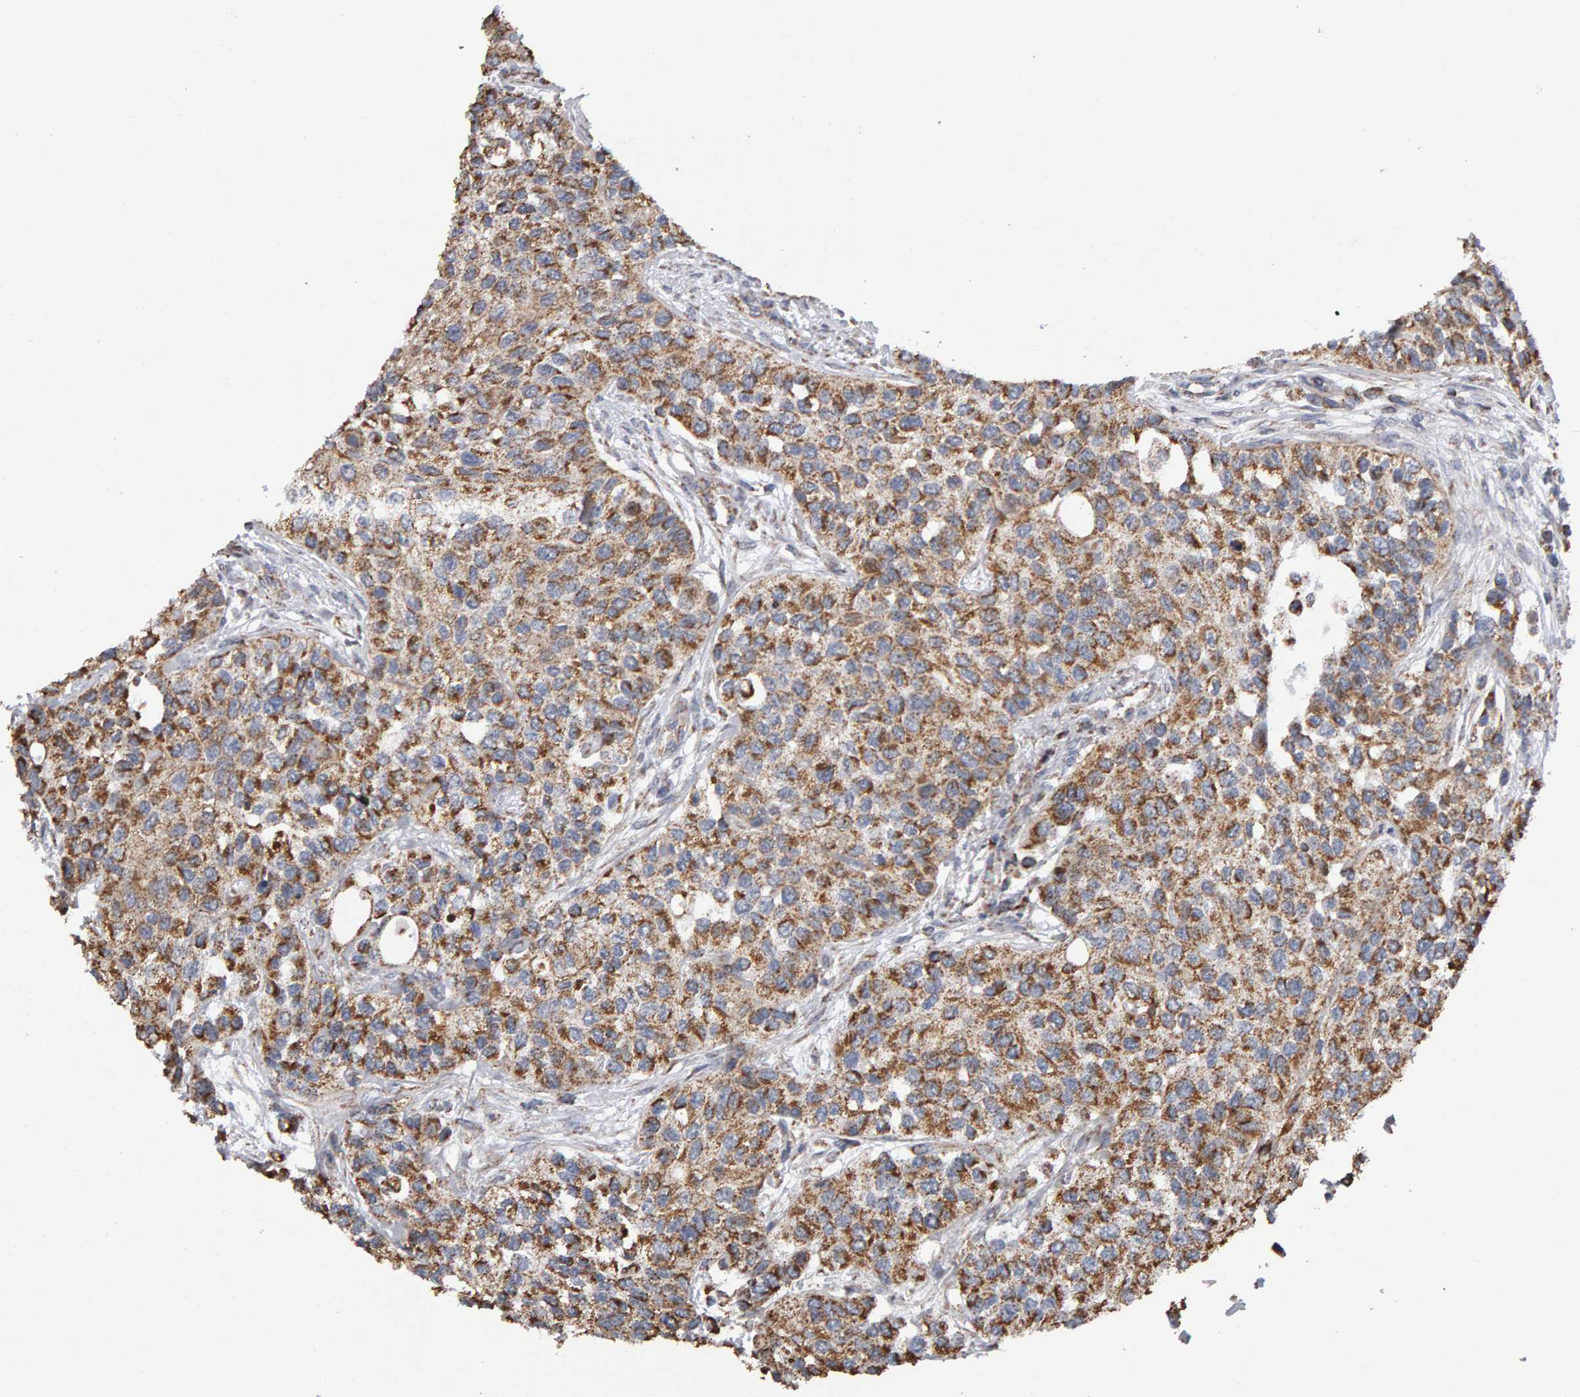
{"staining": {"intensity": "moderate", "quantity": ">75%", "location": "cytoplasmic/membranous"}, "tissue": "urothelial cancer", "cell_type": "Tumor cells", "image_type": "cancer", "snomed": [{"axis": "morphology", "description": "Urothelial carcinoma, High grade"}, {"axis": "topography", "description": "Urinary bladder"}], "caption": "Brown immunohistochemical staining in urothelial cancer exhibits moderate cytoplasmic/membranous expression in about >75% of tumor cells.", "gene": "TOM1L1", "patient": {"sex": "female", "age": 56}}